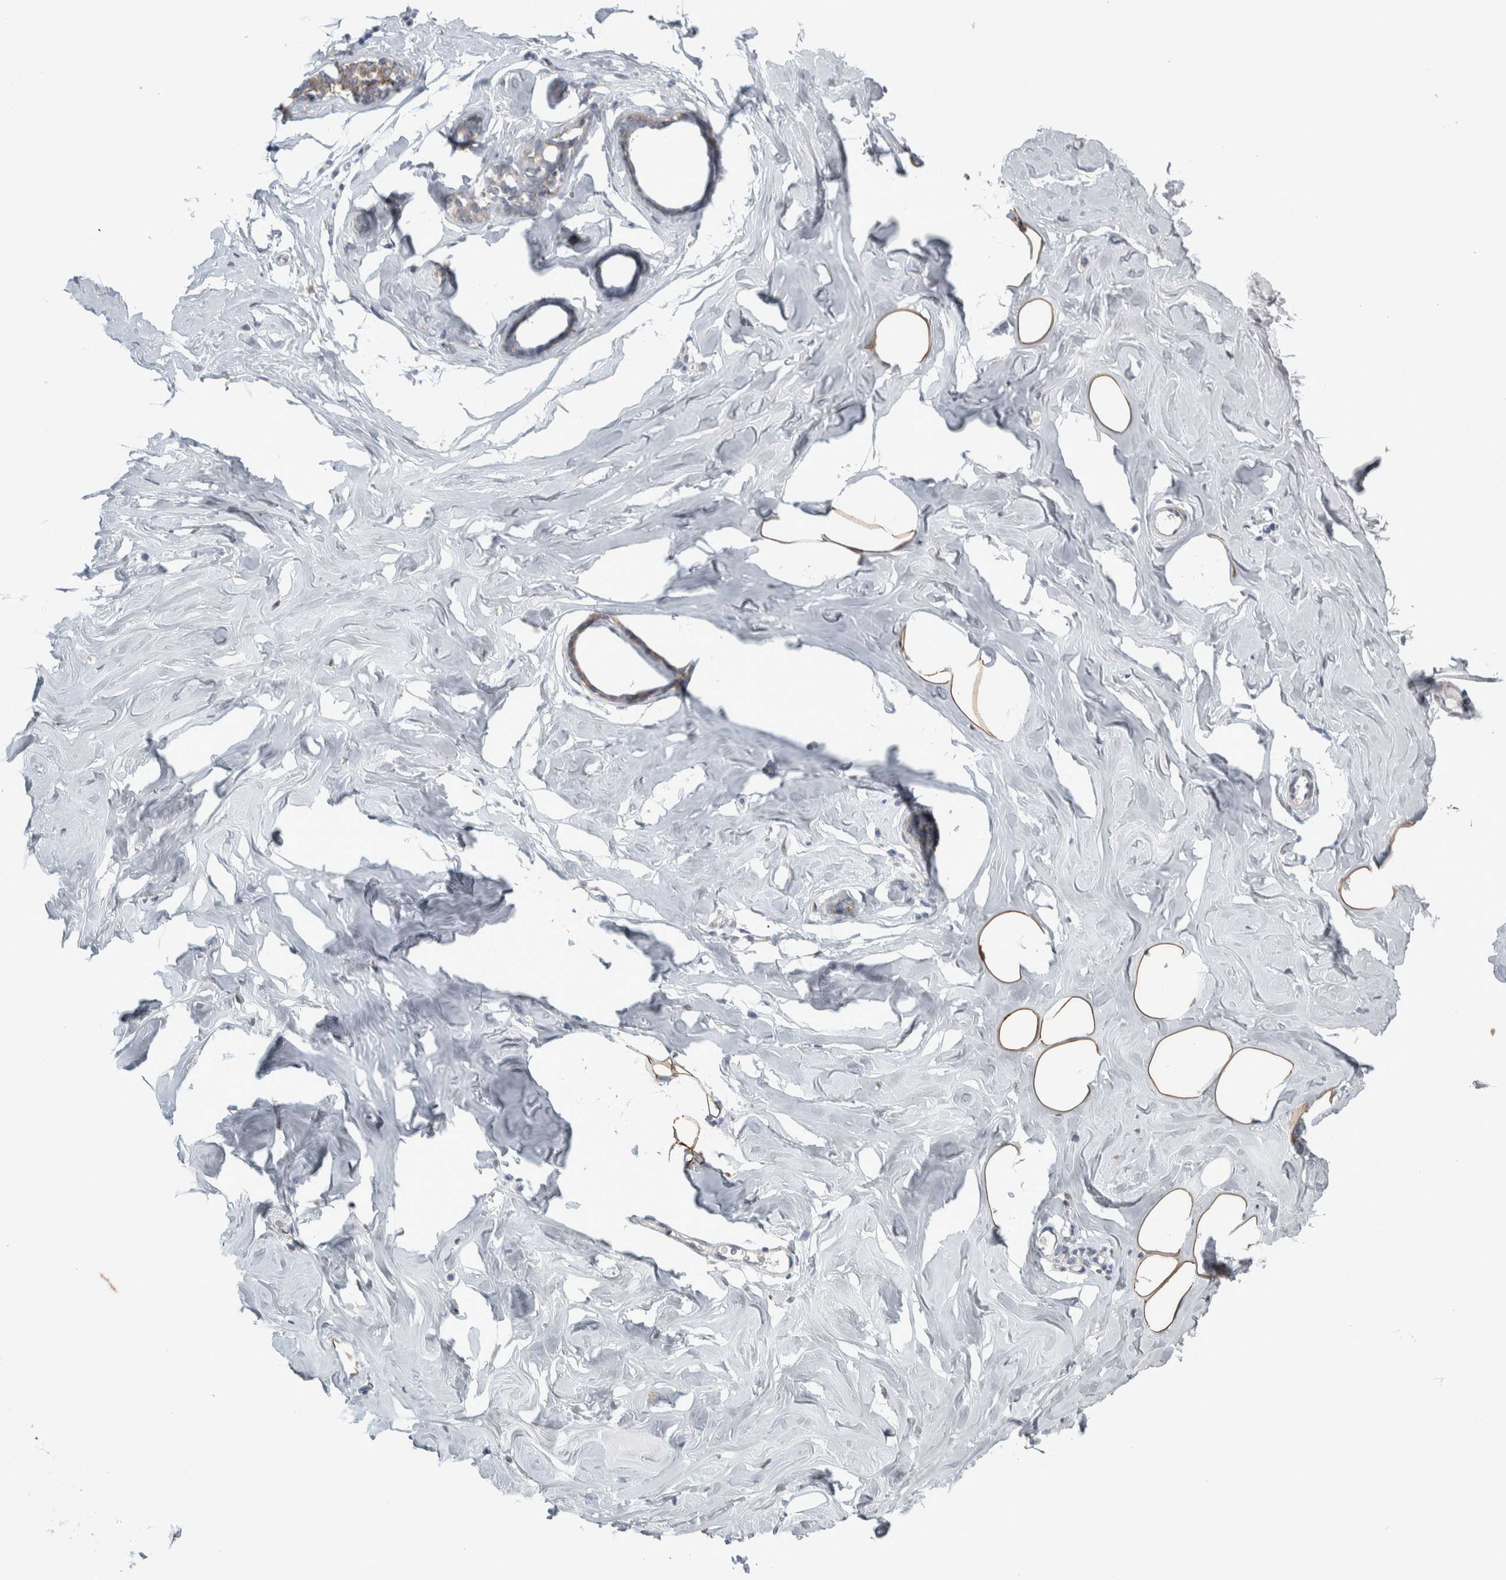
{"staining": {"intensity": "moderate", "quantity": "<25%", "location": "cytoplasmic/membranous"}, "tissue": "adipose tissue", "cell_type": "Adipocytes", "image_type": "normal", "snomed": [{"axis": "morphology", "description": "Normal tissue, NOS"}, {"axis": "morphology", "description": "Fibrosis, NOS"}, {"axis": "topography", "description": "Breast"}, {"axis": "topography", "description": "Adipose tissue"}], "caption": "Brown immunohistochemical staining in benign human adipose tissue shows moderate cytoplasmic/membranous positivity in approximately <25% of adipocytes.", "gene": "SIGMAR1", "patient": {"sex": "female", "age": 39}}